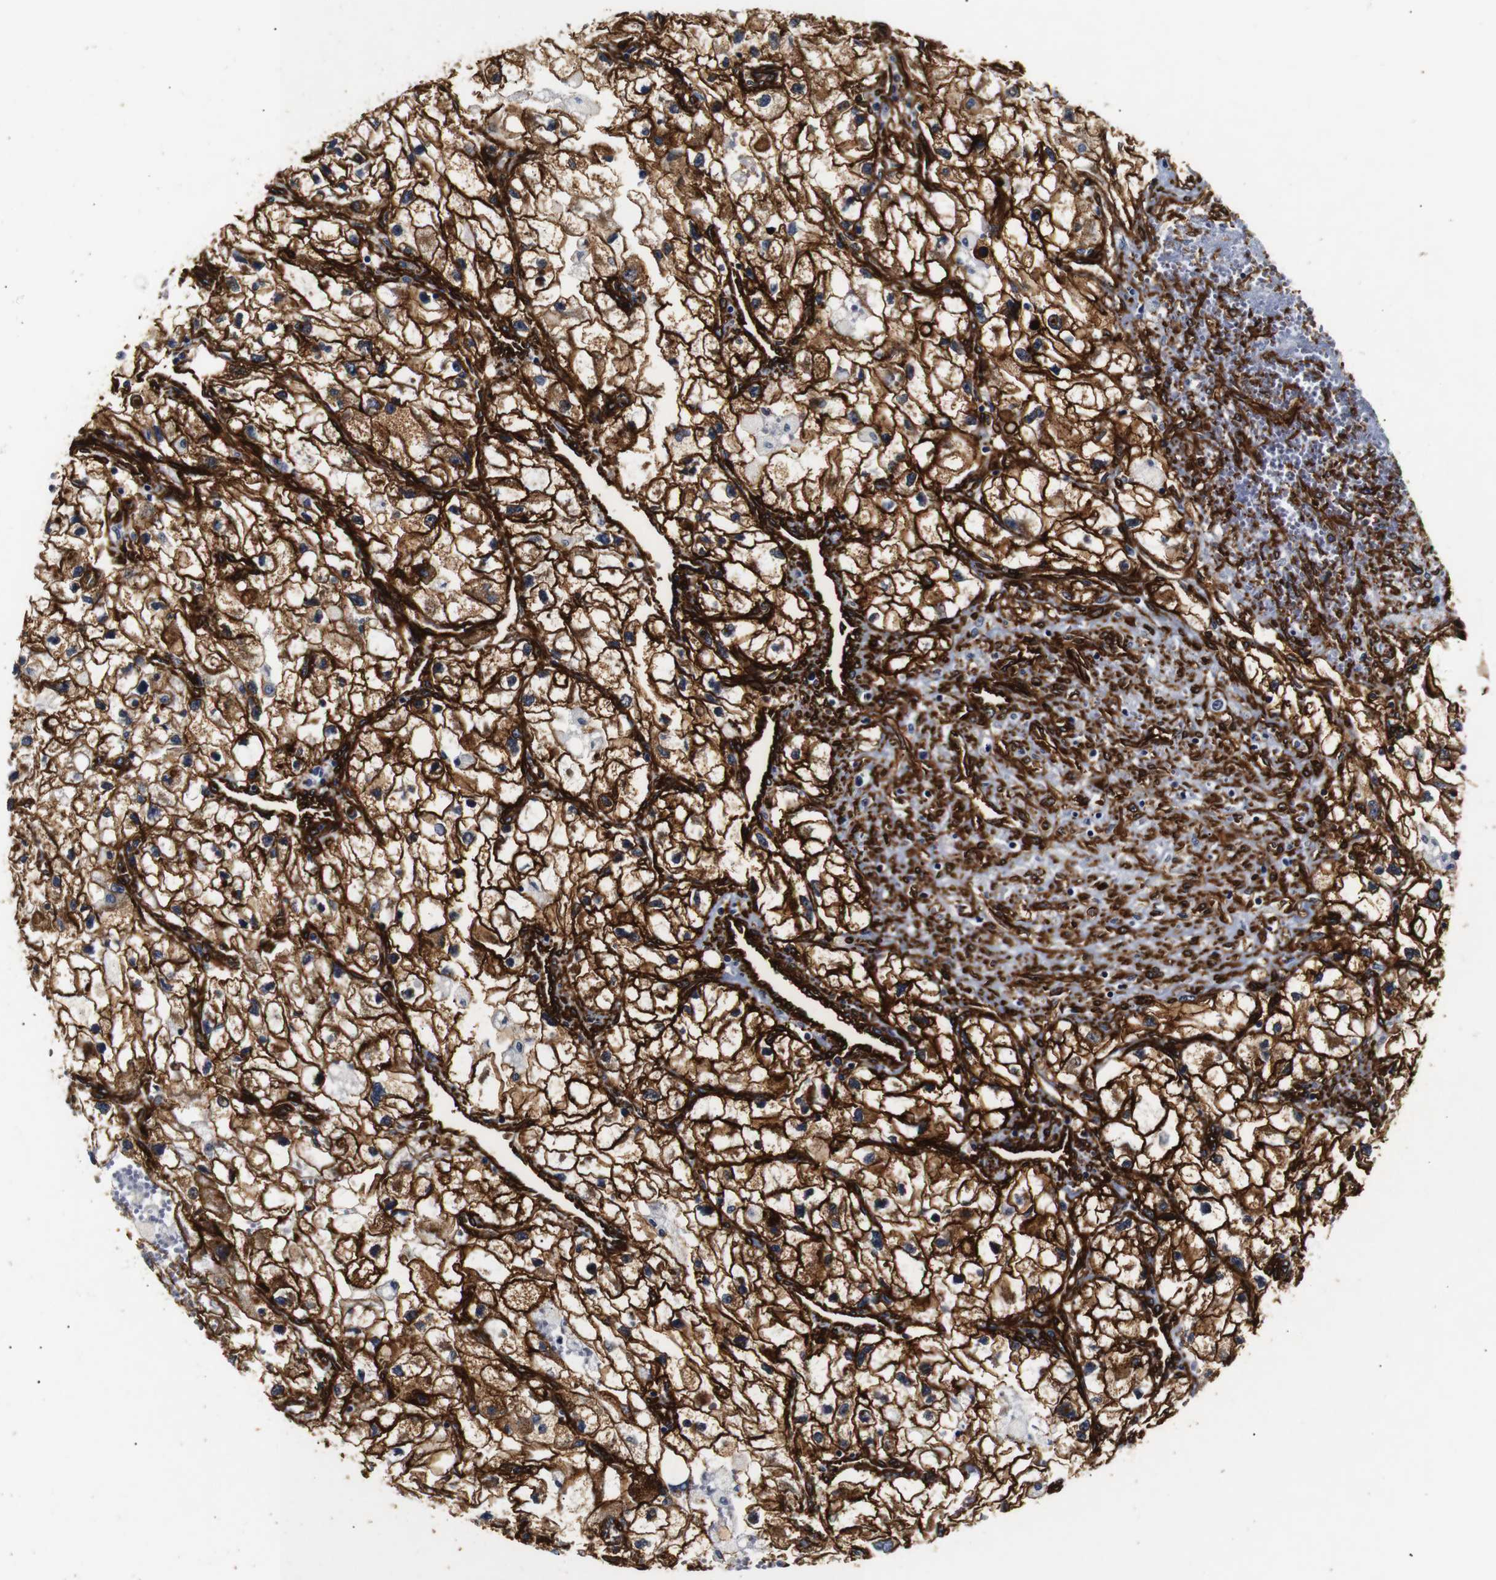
{"staining": {"intensity": "strong", "quantity": ">75%", "location": "cytoplasmic/membranous"}, "tissue": "renal cancer", "cell_type": "Tumor cells", "image_type": "cancer", "snomed": [{"axis": "morphology", "description": "Adenocarcinoma, NOS"}, {"axis": "topography", "description": "Kidney"}], "caption": "This histopathology image reveals renal cancer (adenocarcinoma) stained with IHC to label a protein in brown. The cytoplasmic/membranous of tumor cells show strong positivity for the protein. Nuclei are counter-stained blue.", "gene": "CAV2", "patient": {"sex": "female", "age": 70}}